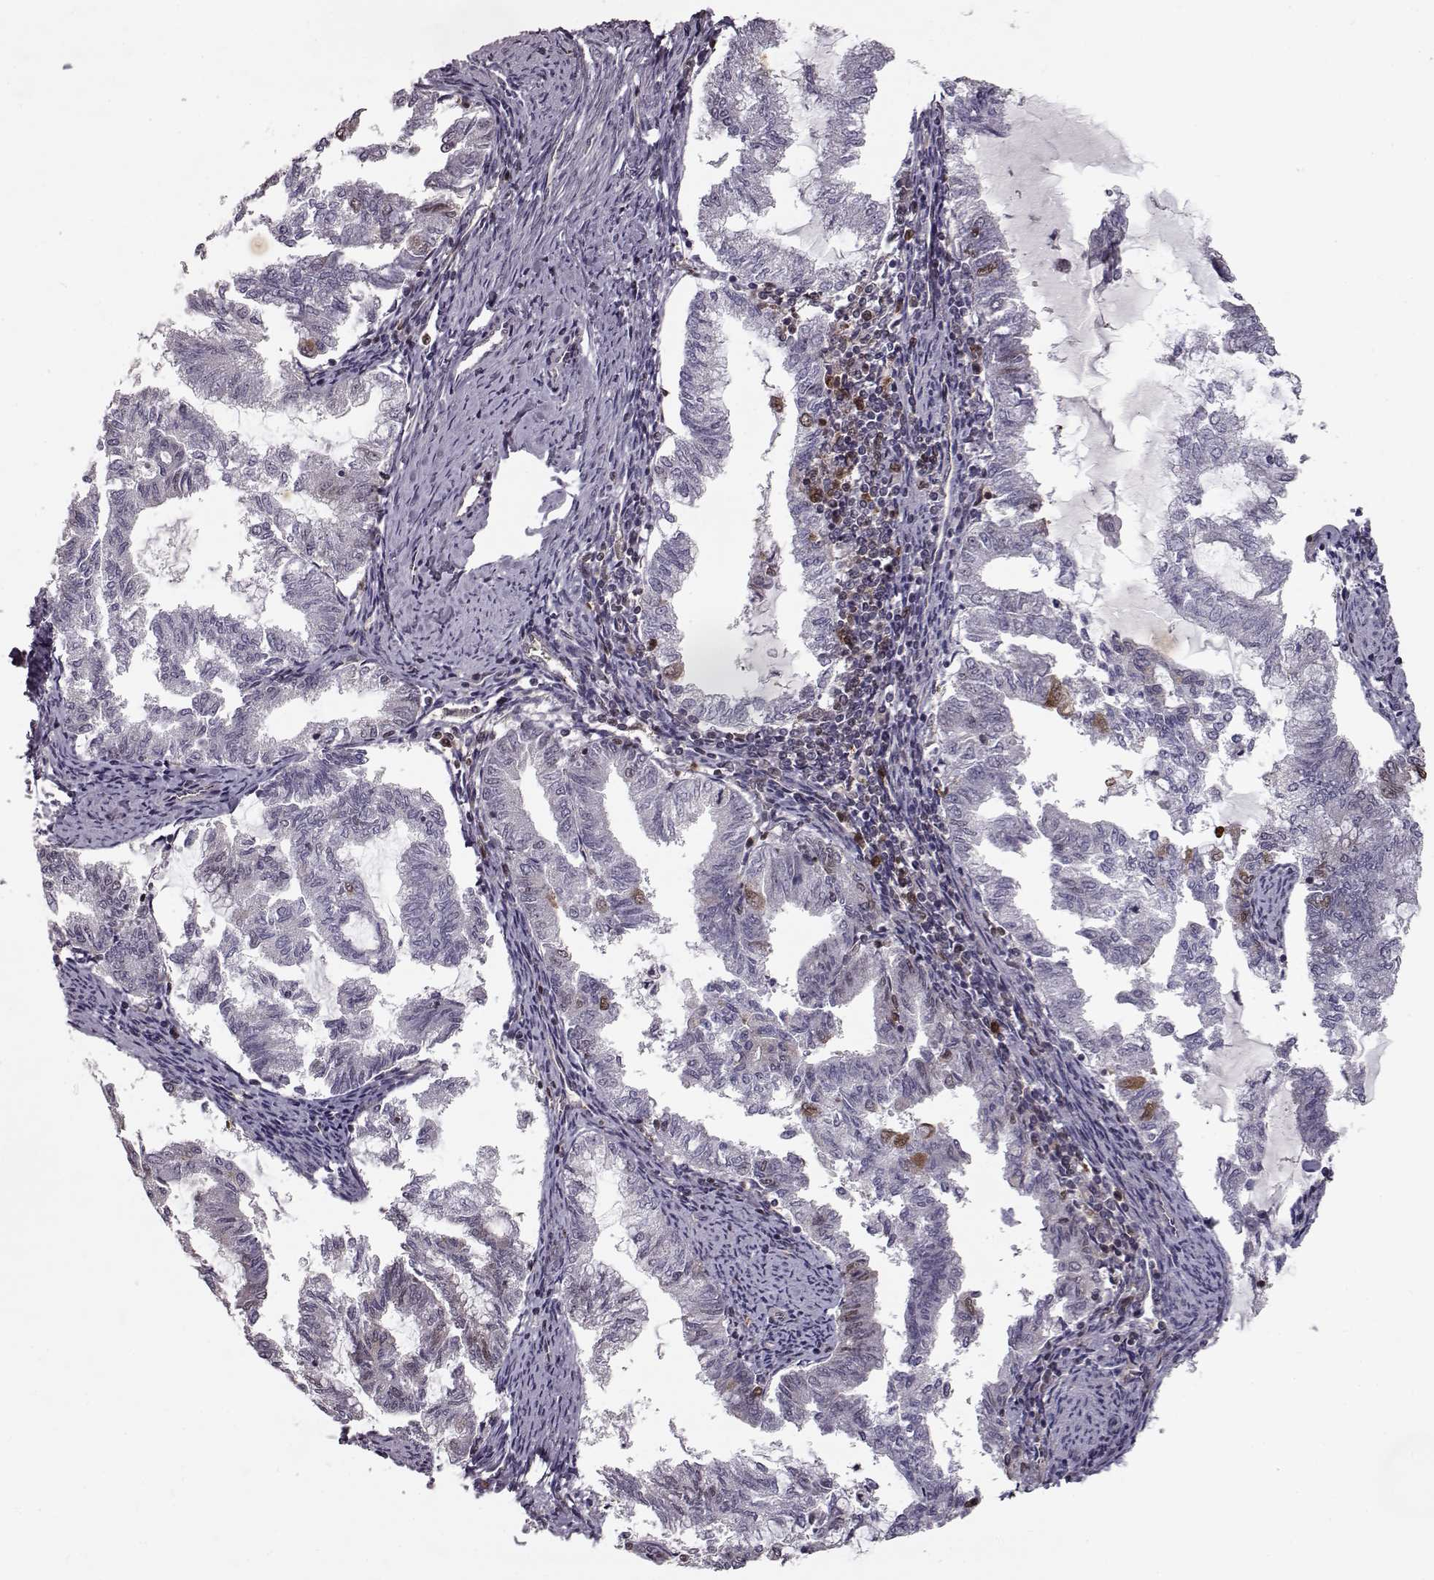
{"staining": {"intensity": "weak", "quantity": "<25%", "location": "cytoplasmic/membranous"}, "tissue": "endometrial cancer", "cell_type": "Tumor cells", "image_type": "cancer", "snomed": [{"axis": "morphology", "description": "Adenocarcinoma, NOS"}, {"axis": "topography", "description": "Endometrium"}], "caption": "DAB immunohistochemical staining of human endometrial cancer (adenocarcinoma) shows no significant staining in tumor cells. (DAB (3,3'-diaminobenzidine) IHC with hematoxylin counter stain).", "gene": "RANBP1", "patient": {"sex": "female", "age": 79}}